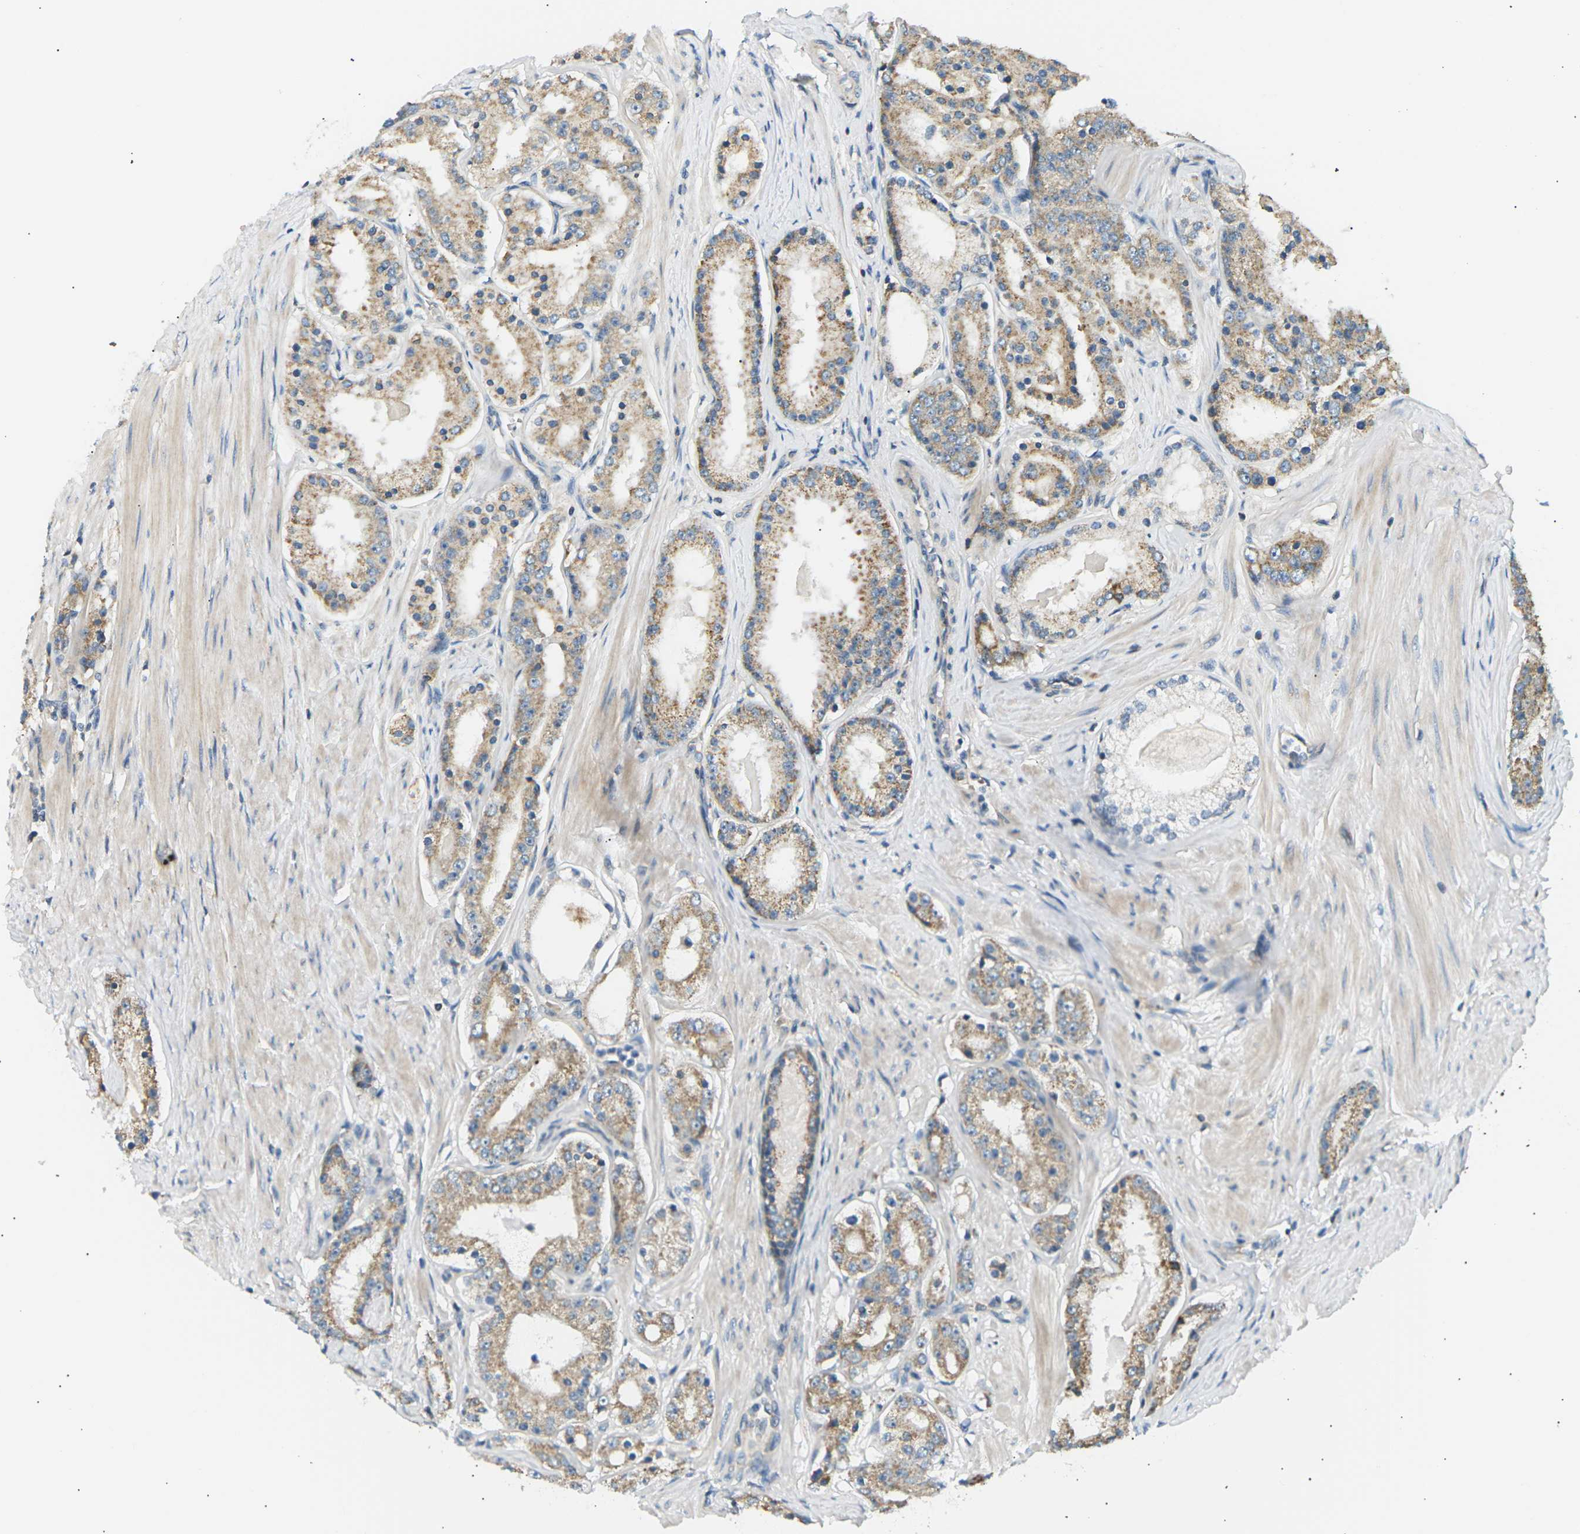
{"staining": {"intensity": "moderate", "quantity": ">75%", "location": "cytoplasmic/membranous"}, "tissue": "prostate cancer", "cell_type": "Tumor cells", "image_type": "cancer", "snomed": [{"axis": "morphology", "description": "Adenocarcinoma, Low grade"}, {"axis": "topography", "description": "Prostate"}], "caption": "Prostate adenocarcinoma (low-grade) was stained to show a protein in brown. There is medium levels of moderate cytoplasmic/membranous positivity in approximately >75% of tumor cells.", "gene": "TBC1D8", "patient": {"sex": "male", "age": 63}}